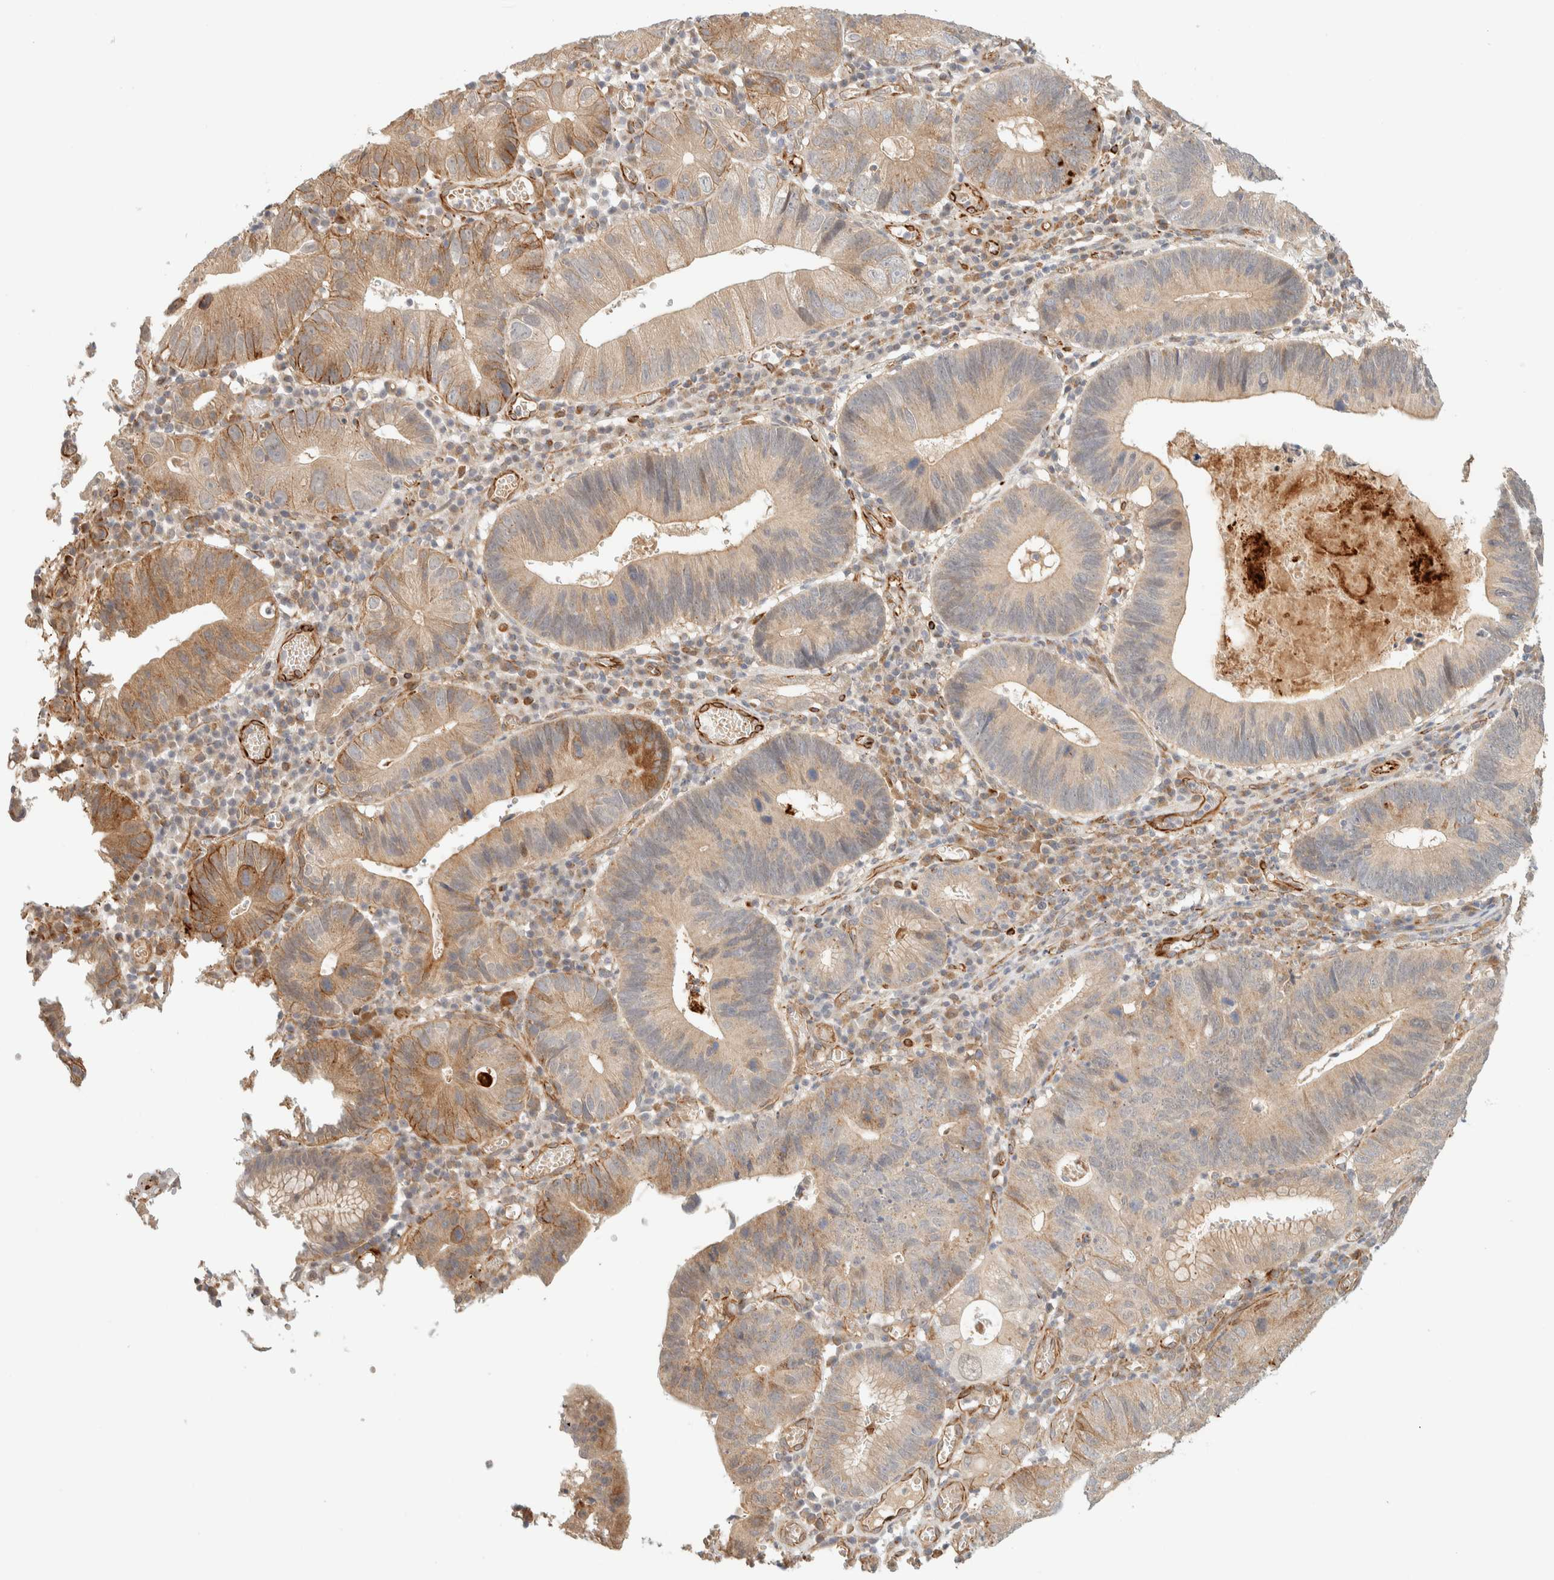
{"staining": {"intensity": "moderate", "quantity": ">75%", "location": "cytoplasmic/membranous"}, "tissue": "stomach cancer", "cell_type": "Tumor cells", "image_type": "cancer", "snomed": [{"axis": "morphology", "description": "Adenocarcinoma, NOS"}, {"axis": "topography", "description": "Stomach"}], "caption": "Moderate cytoplasmic/membranous protein staining is present in approximately >75% of tumor cells in adenocarcinoma (stomach).", "gene": "FAT1", "patient": {"sex": "male", "age": 59}}